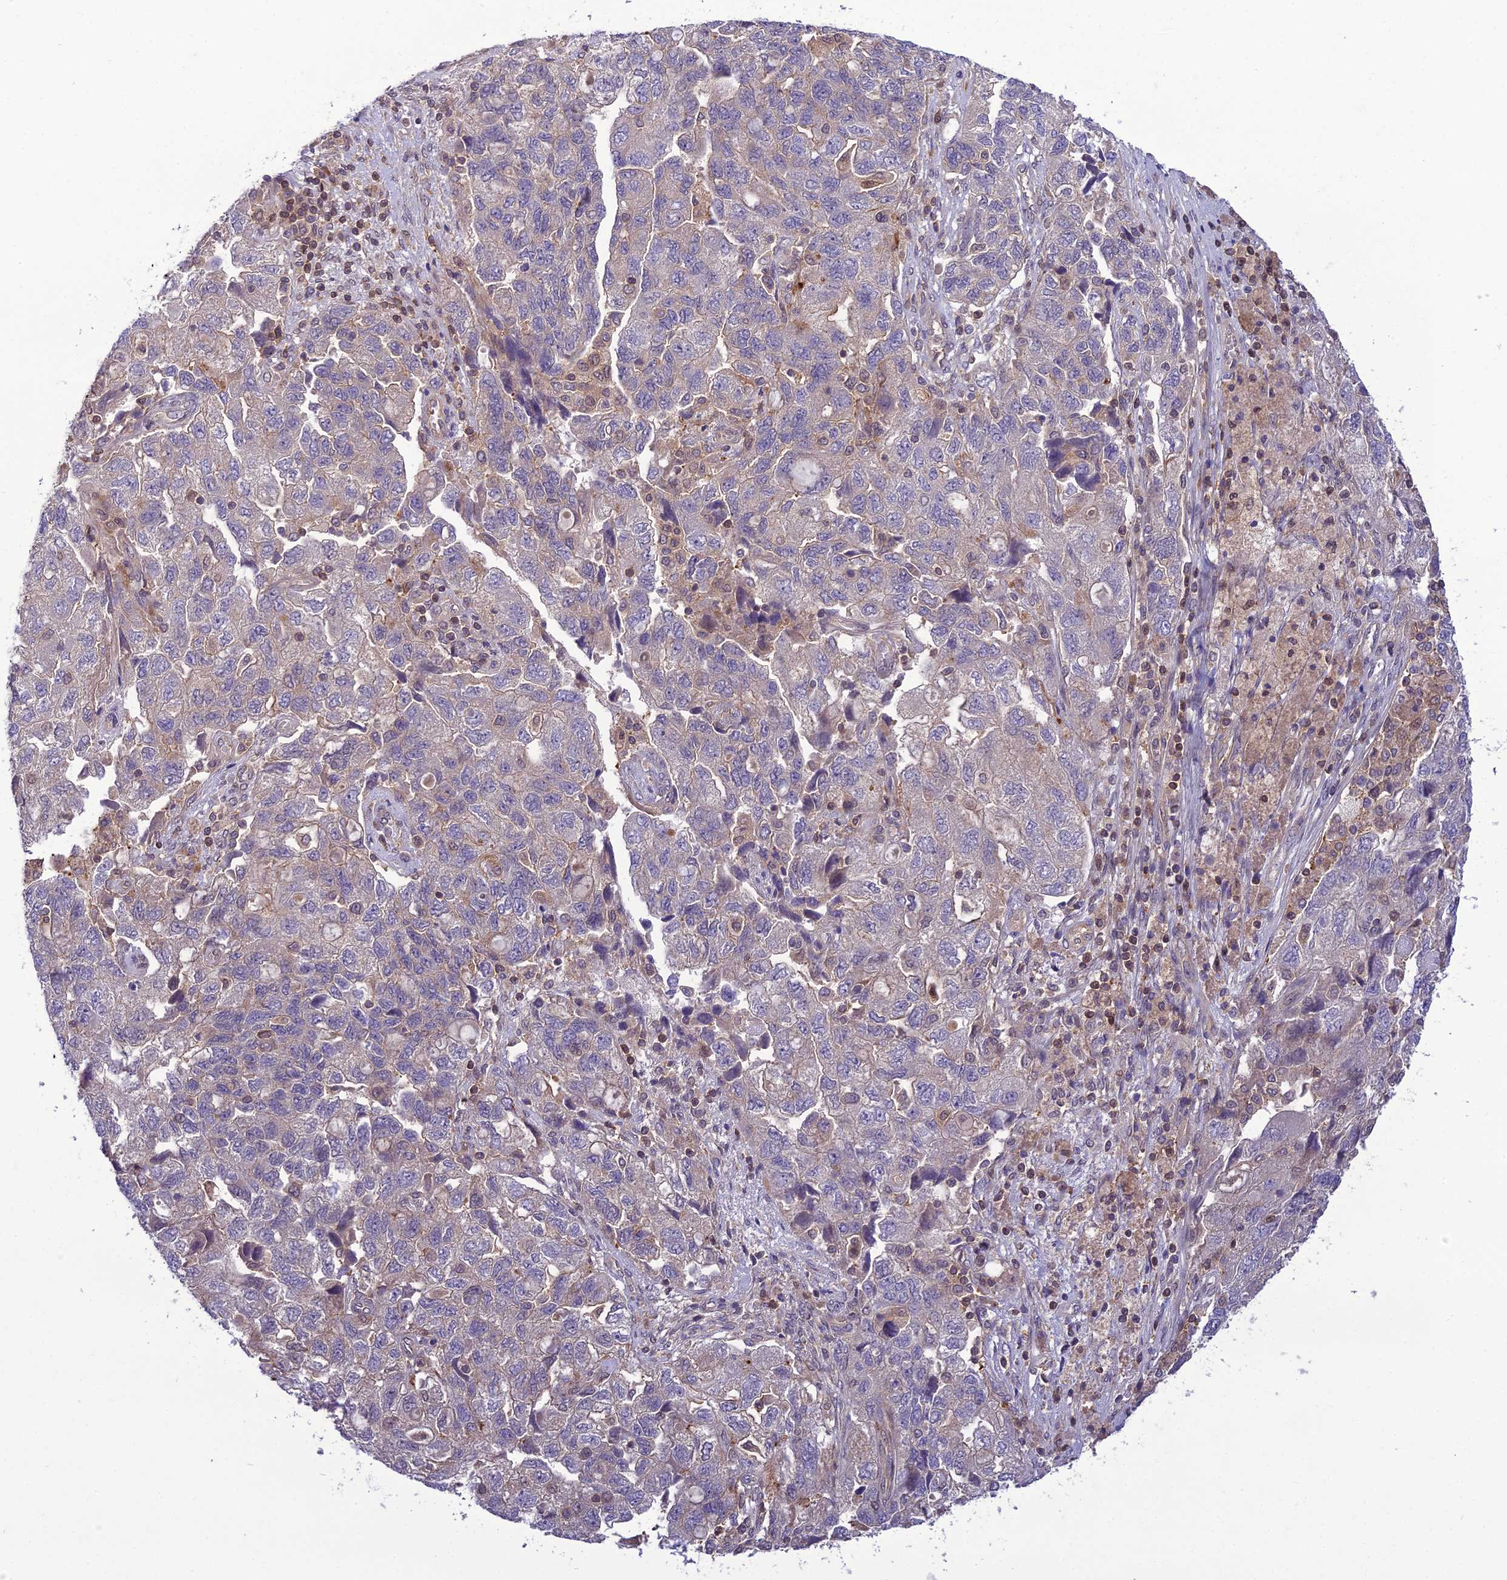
{"staining": {"intensity": "weak", "quantity": "<25%", "location": "cytoplasmic/membranous"}, "tissue": "ovarian cancer", "cell_type": "Tumor cells", "image_type": "cancer", "snomed": [{"axis": "morphology", "description": "Carcinoma, NOS"}, {"axis": "morphology", "description": "Cystadenocarcinoma, serous, NOS"}, {"axis": "topography", "description": "Ovary"}], "caption": "This image is of ovarian cancer (carcinoma) stained with immunohistochemistry (IHC) to label a protein in brown with the nuclei are counter-stained blue. There is no expression in tumor cells.", "gene": "GDF6", "patient": {"sex": "female", "age": 69}}